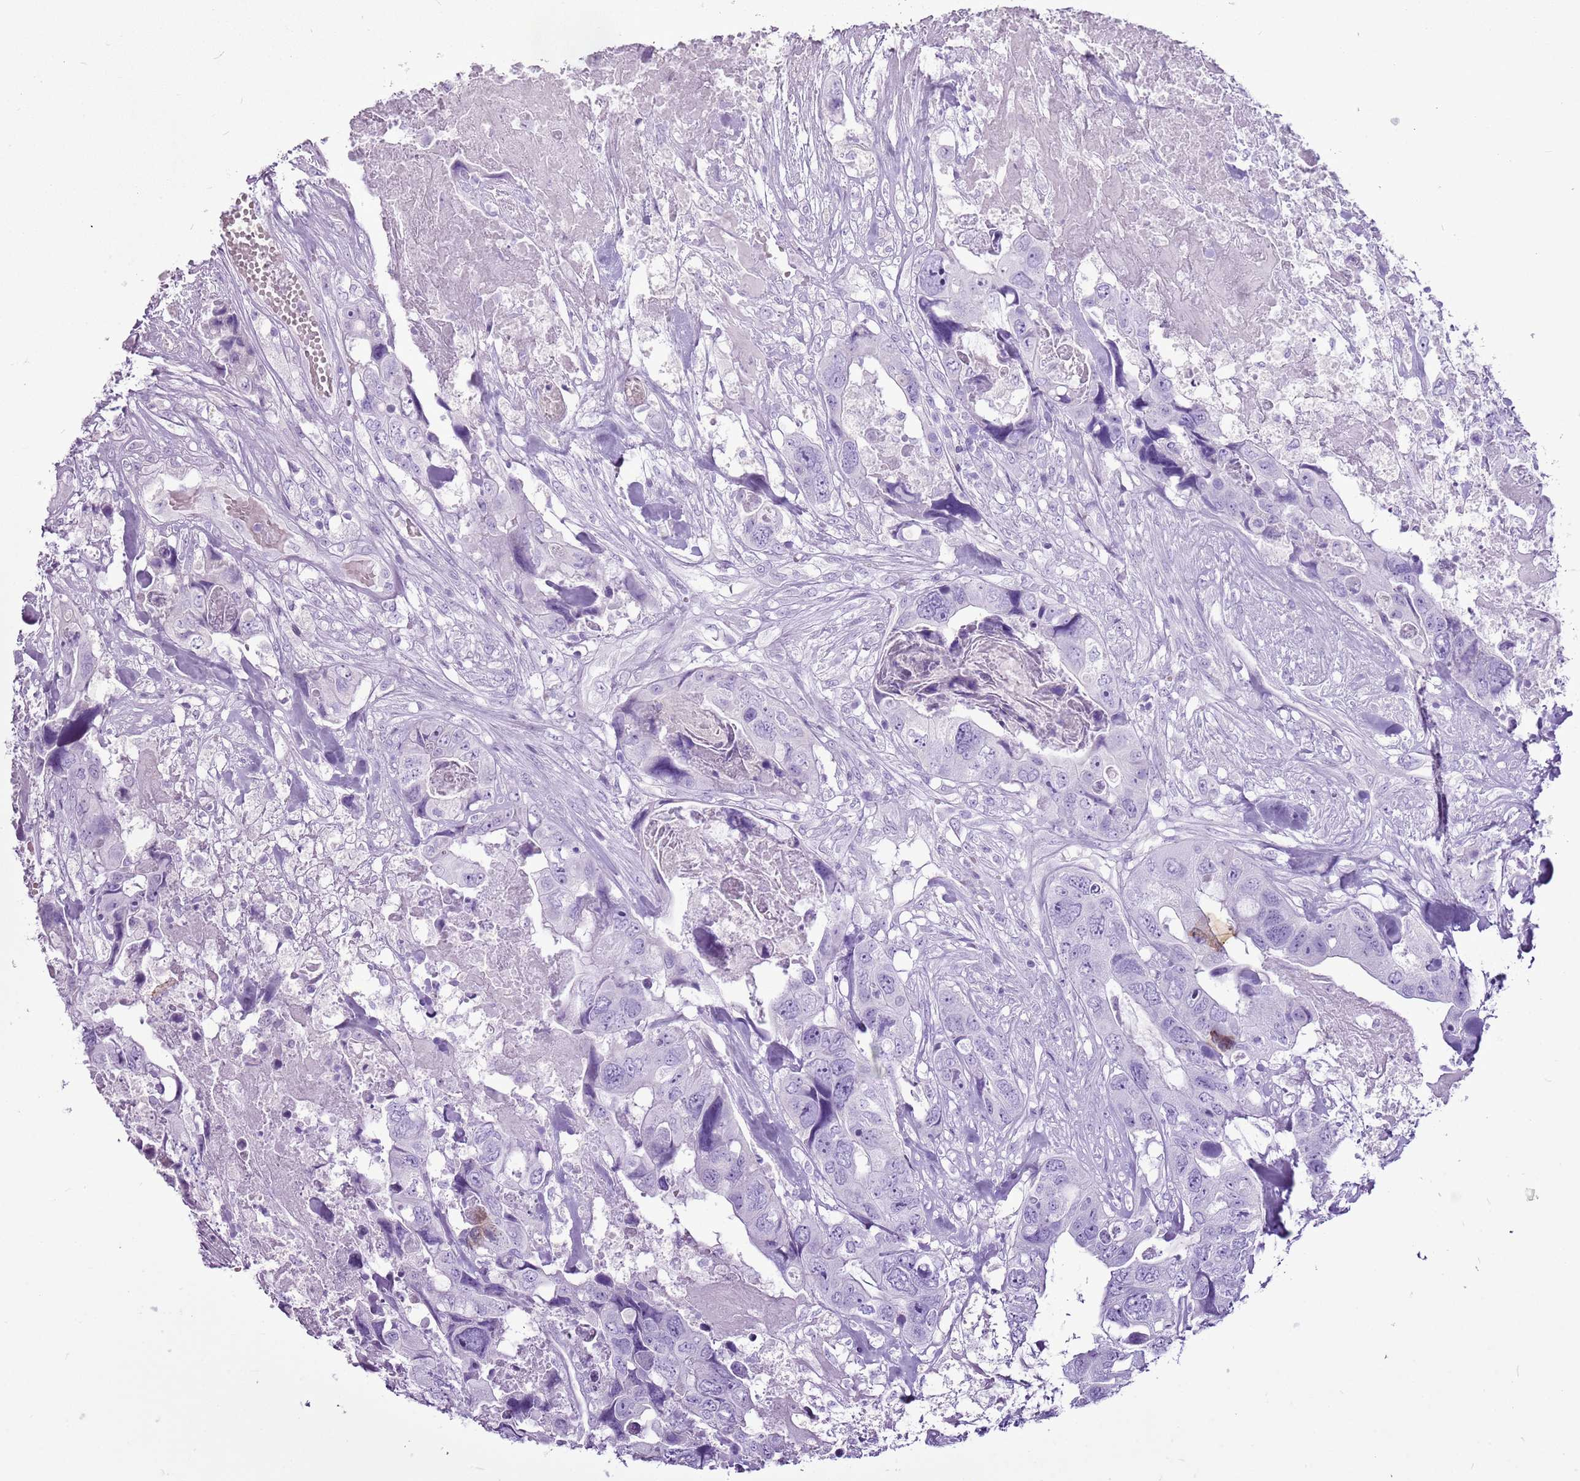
{"staining": {"intensity": "negative", "quantity": "none", "location": "none"}, "tissue": "colorectal cancer", "cell_type": "Tumor cells", "image_type": "cancer", "snomed": [{"axis": "morphology", "description": "Adenocarcinoma, NOS"}, {"axis": "topography", "description": "Rectum"}], "caption": "This is an immunohistochemistry micrograph of adenocarcinoma (colorectal). There is no staining in tumor cells.", "gene": "CNFN", "patient": {"sex": "male", "age": 57}}